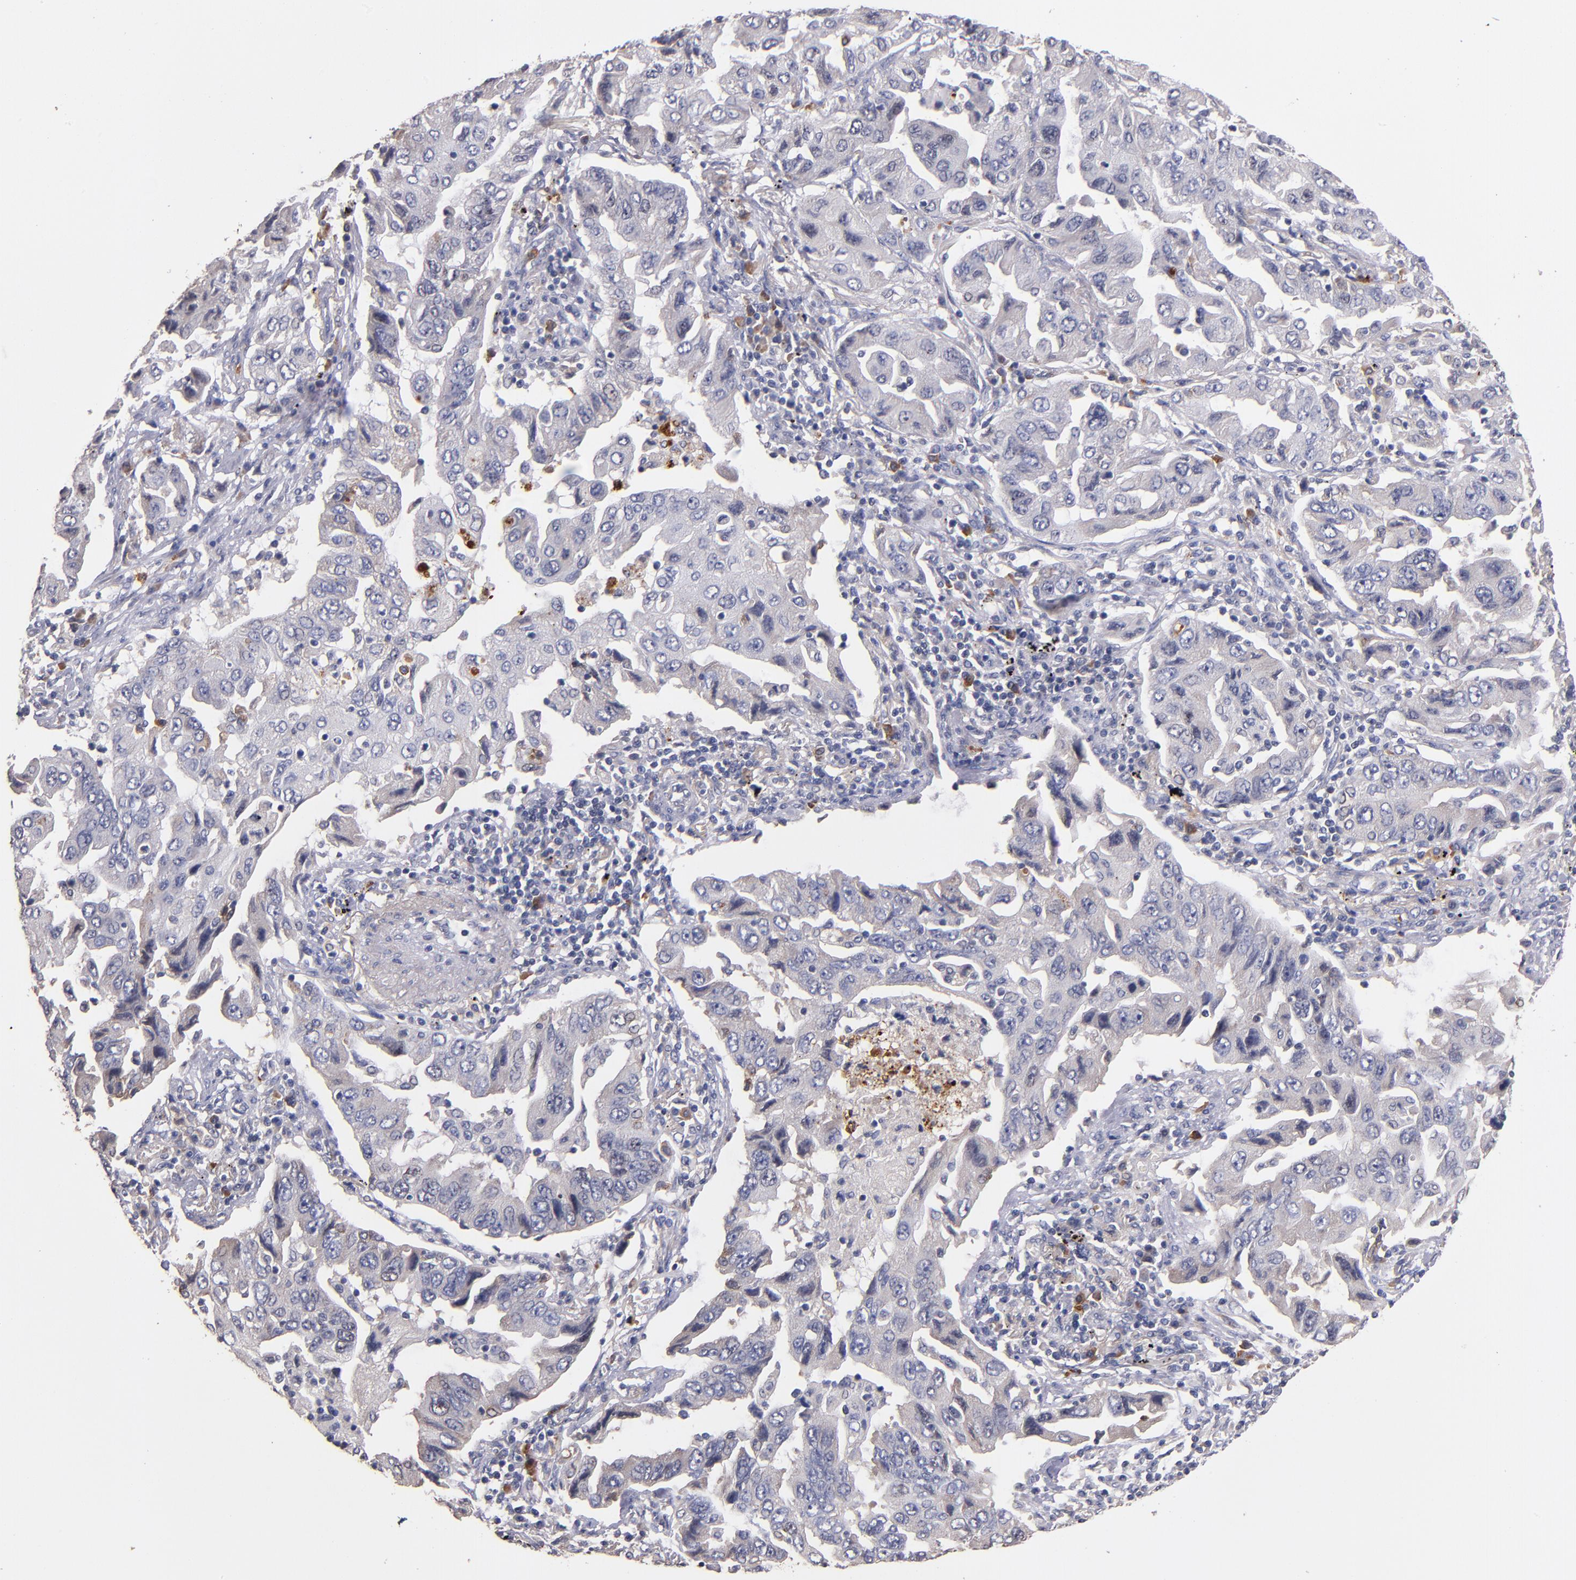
{"staining": {"intensity": "negative", "quantity": "none", "location": "none"}, "tissue": "lung cancer", "cell_type": "Tumor cells", "image_type": "cancer", "snomed": [{"axis": "morphology", "description": "Adenocarcinoma, NOS"}, {"axis": "topography", "description": "Lung"}], "caption": "Tumor cells are negative for brown protein staining in lung cancer.", "gene": "TTLL12", "patient": {"sex": "female", "age": 65}}